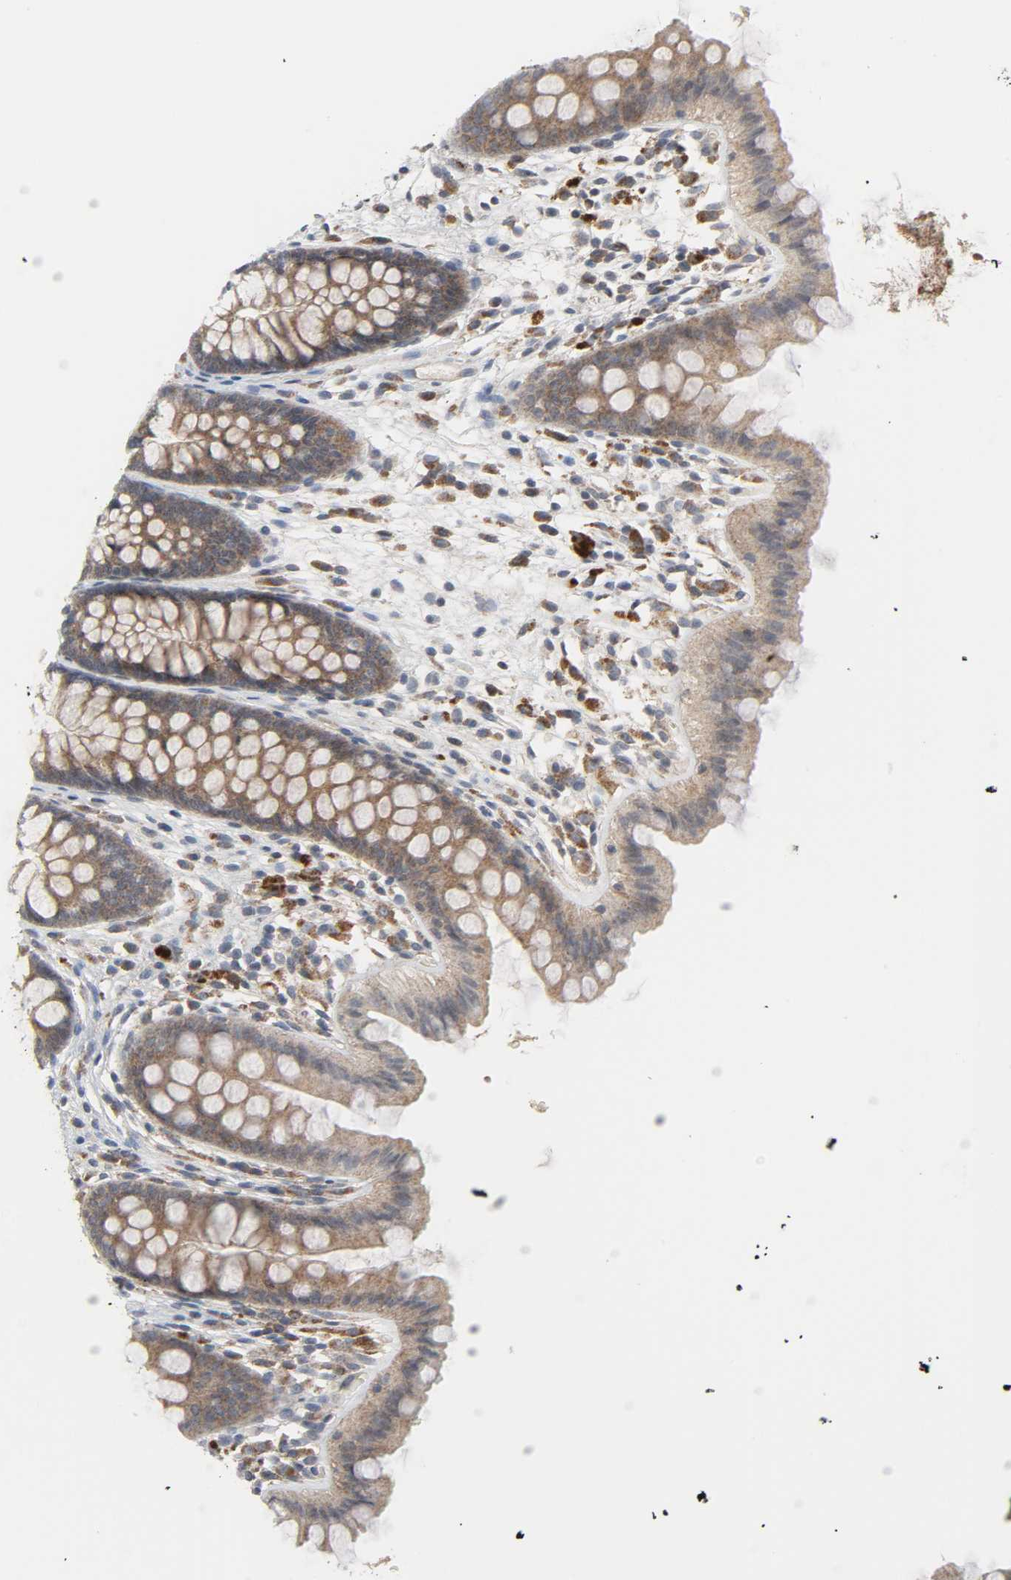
{"staining": {"intensity": "weak", "quantity": ">75%", "location": "cytoplasmic/membranous"}, "tissue": "colon", "cell_type": "Endothelial cells", "image_type": "normal", "snomed": [{"axis": "morphology", "description": "Normal tissue, NOS"}, {"axis": "topography", "description": "Smooth muscle"}, {"axis": "topography", "description": "Colon"}], "caption": "Colon stained for a protein (brown) exhibits weak cytoplasmic/membranous positive expression in about >75% of endothelial cells.", "gene": "CLIP1", "patient": {"sex": "male", "age": 67}}